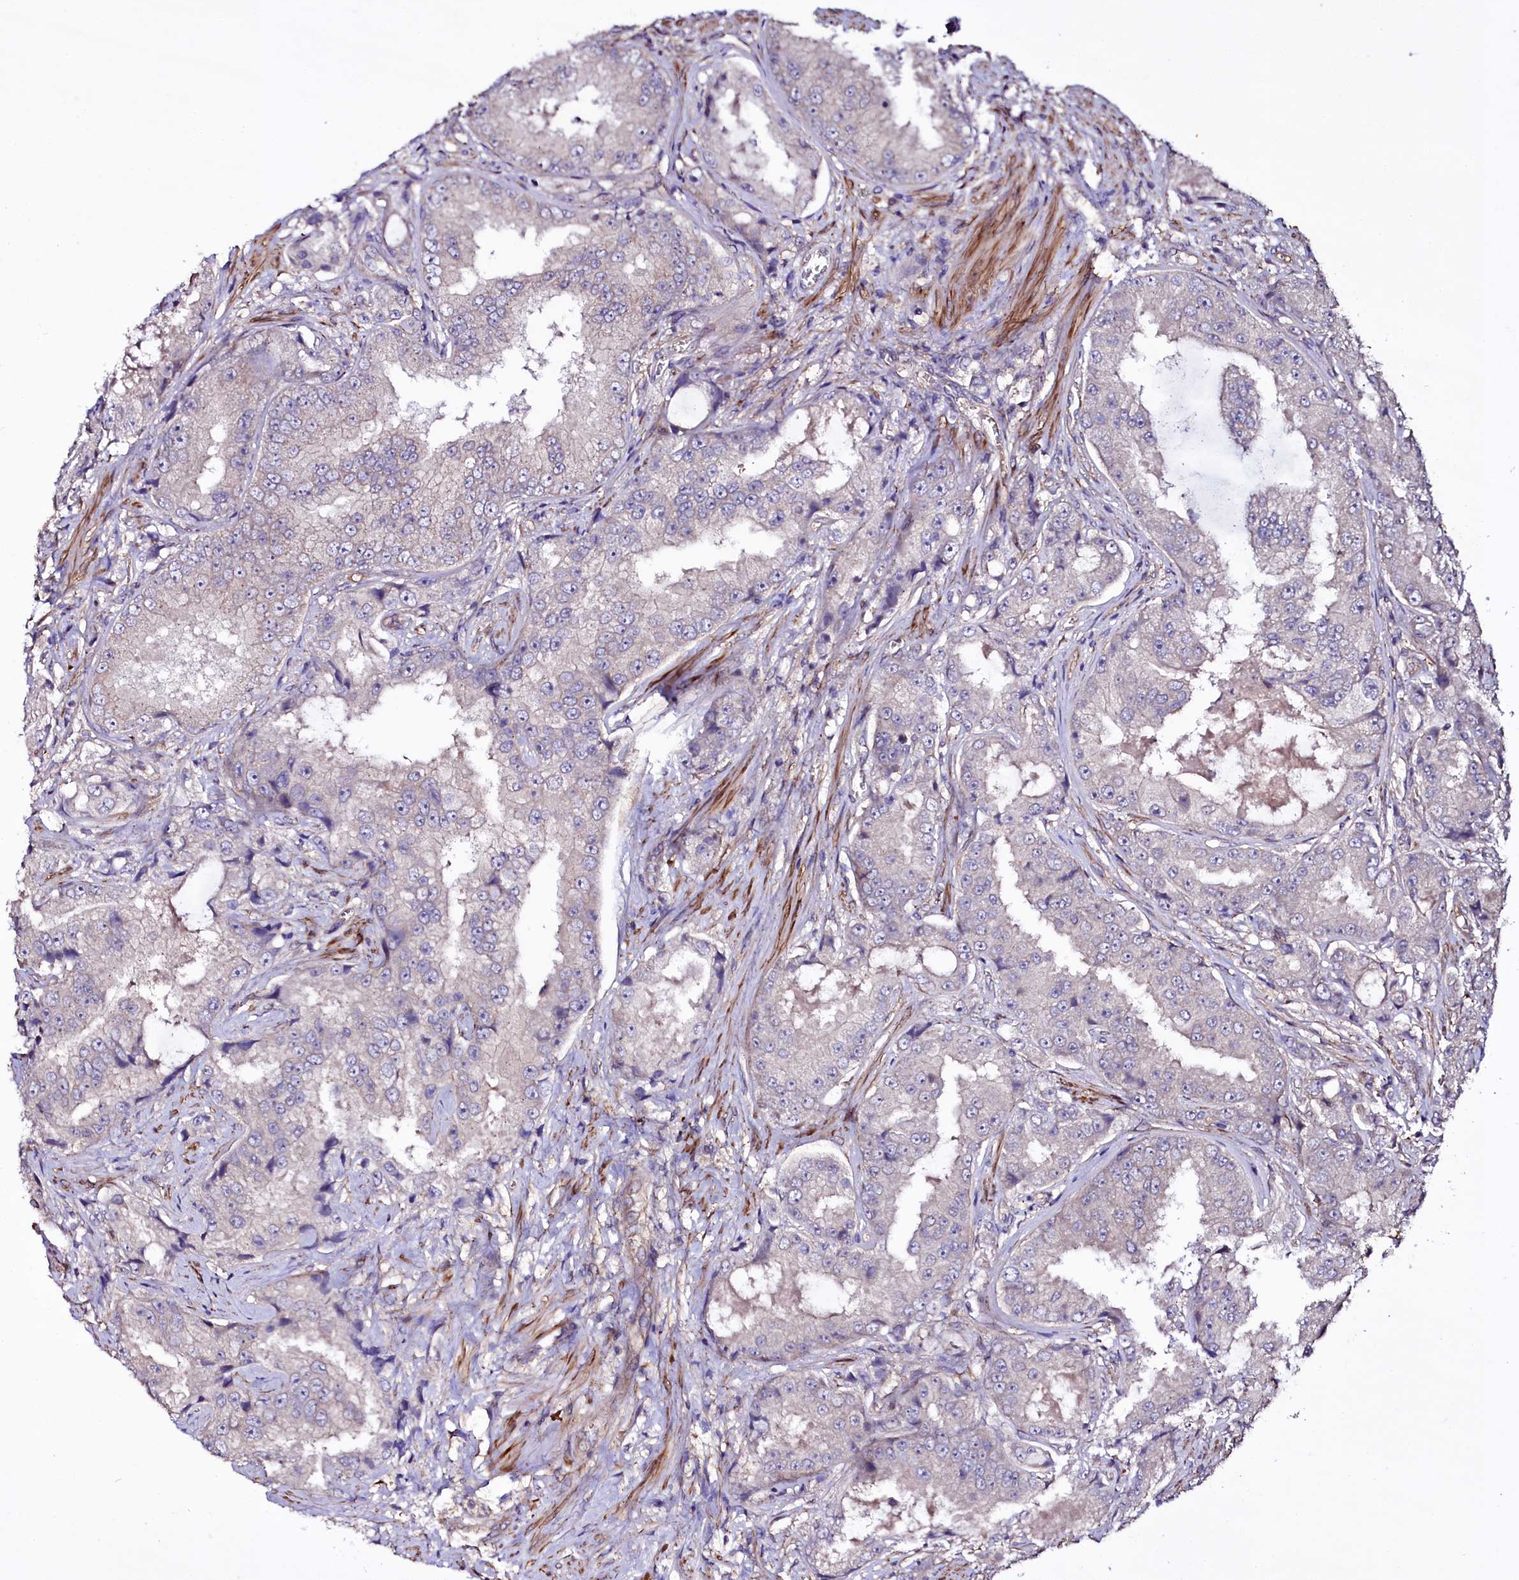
{"staining": {"intensity": "negative", "quantity": "none", "location": "none"}, "tissue": "prostate cancer", "cell_type": "Tumor cells", "image_type": "cancer", "snomed": [{"axis": "morphology", "description": "Adenocarcinoma, High grade"}, {"axis": "topography", "description": "Prostate"}], "caption": "The immunohistochemistry micrograph has no significant staining in tumor cells of prostate cancer tissue.", "gene": "WIPF3", "patient": {"sex": "male", "age": 73}}